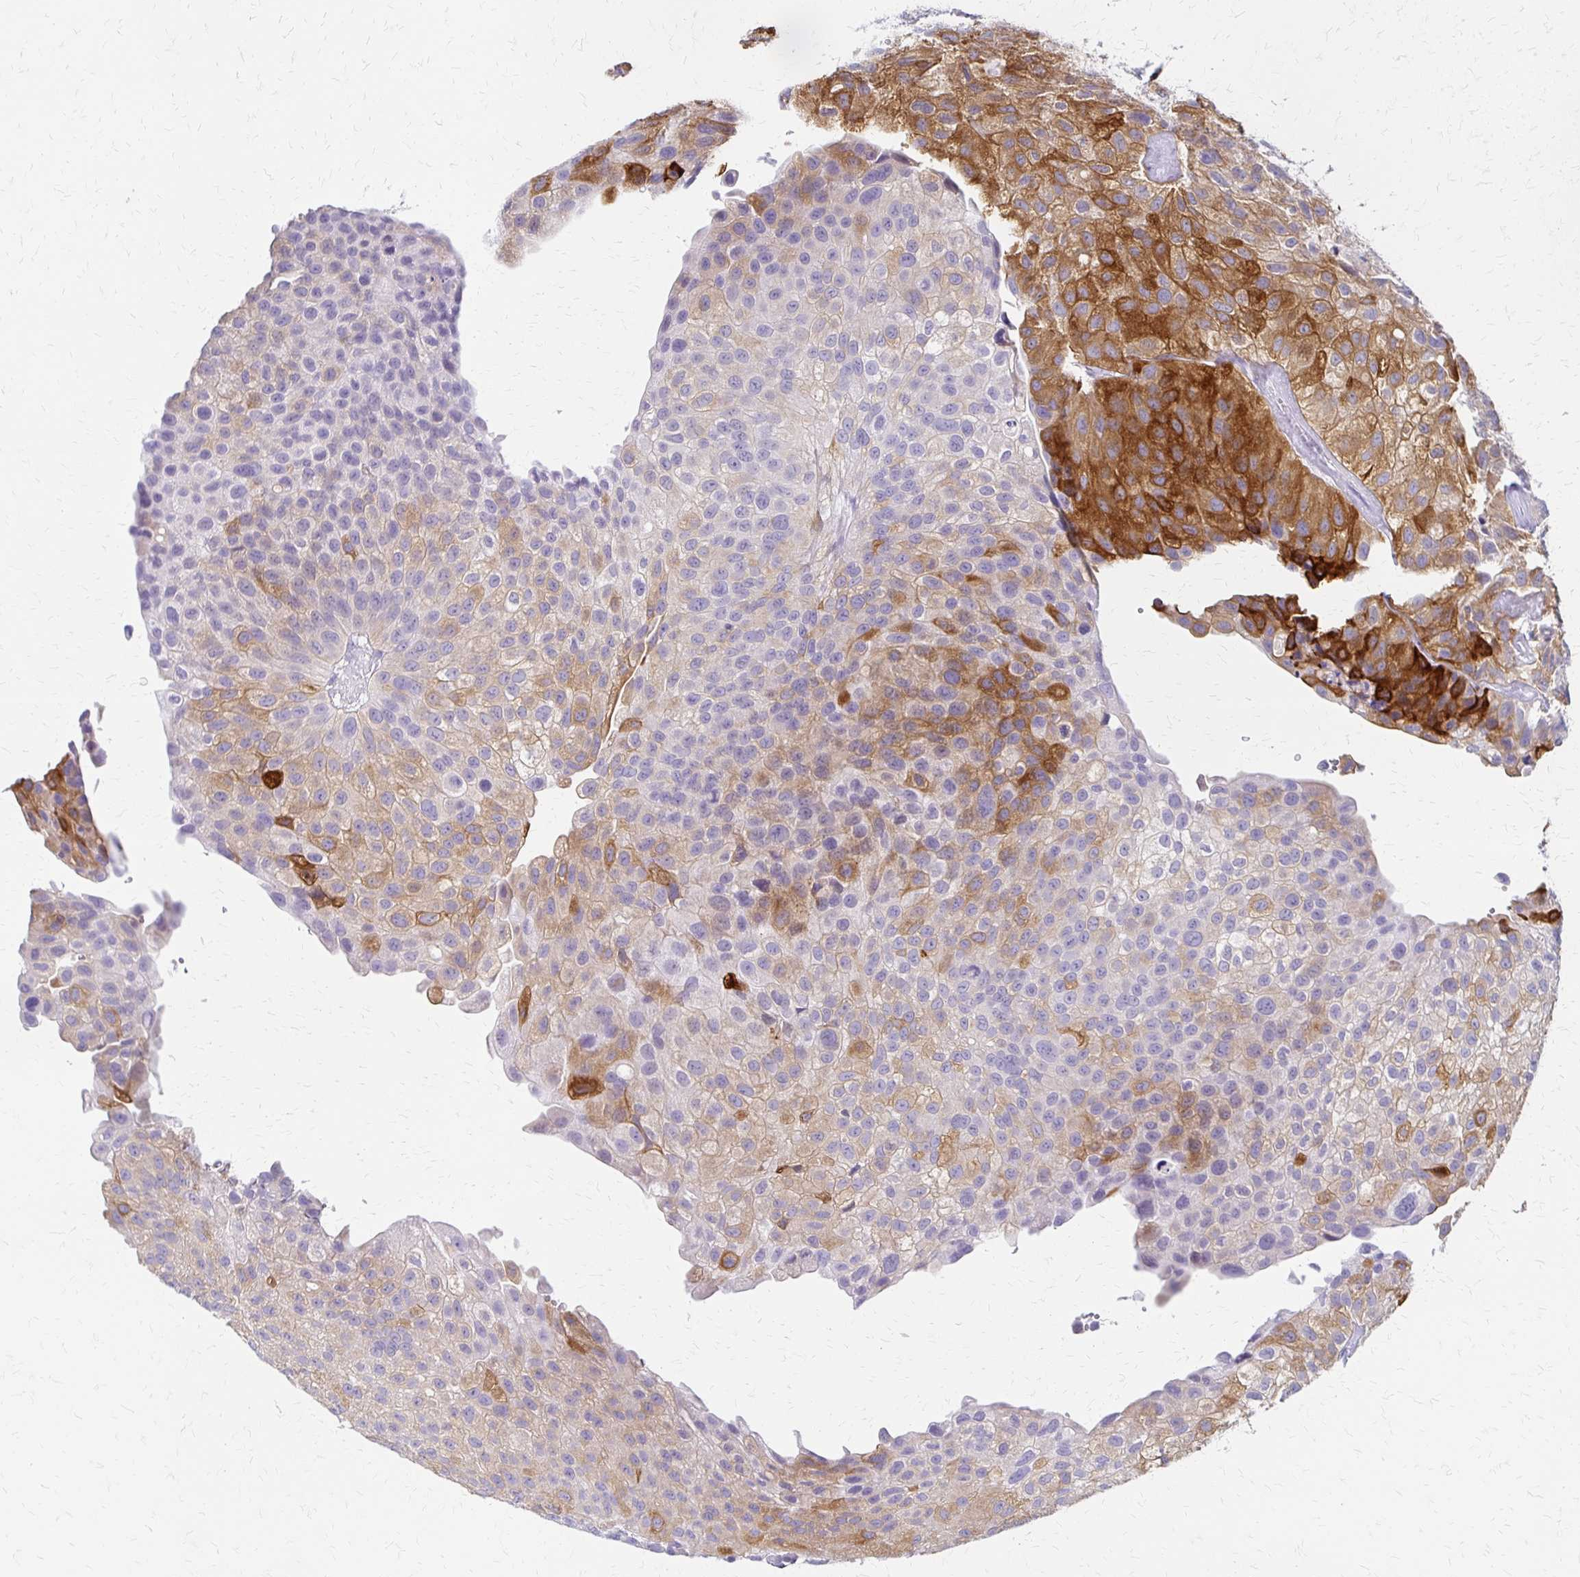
{"staining": {"intensity": "strong", "quantity": "<25%", "location": "cytoplasmic/membranous"}, "tissue": "urothelial cancer", "cell_type": "Tumor cells", "image_type": "cancer", "snomed": [{"axis": "morphology", "description": "Urothelial carcinoma, NOS"}, {"axis": "topography", "description": "Urinary bladder"}], "caption": "Human transitional cell carcinoma stained for a protein (brown) shows strong cytoplasmic/membranous positive expression in approximately <25% of tumor cells.", "gene": "IVL", "patient": {"sex": "male", "age": 87}}